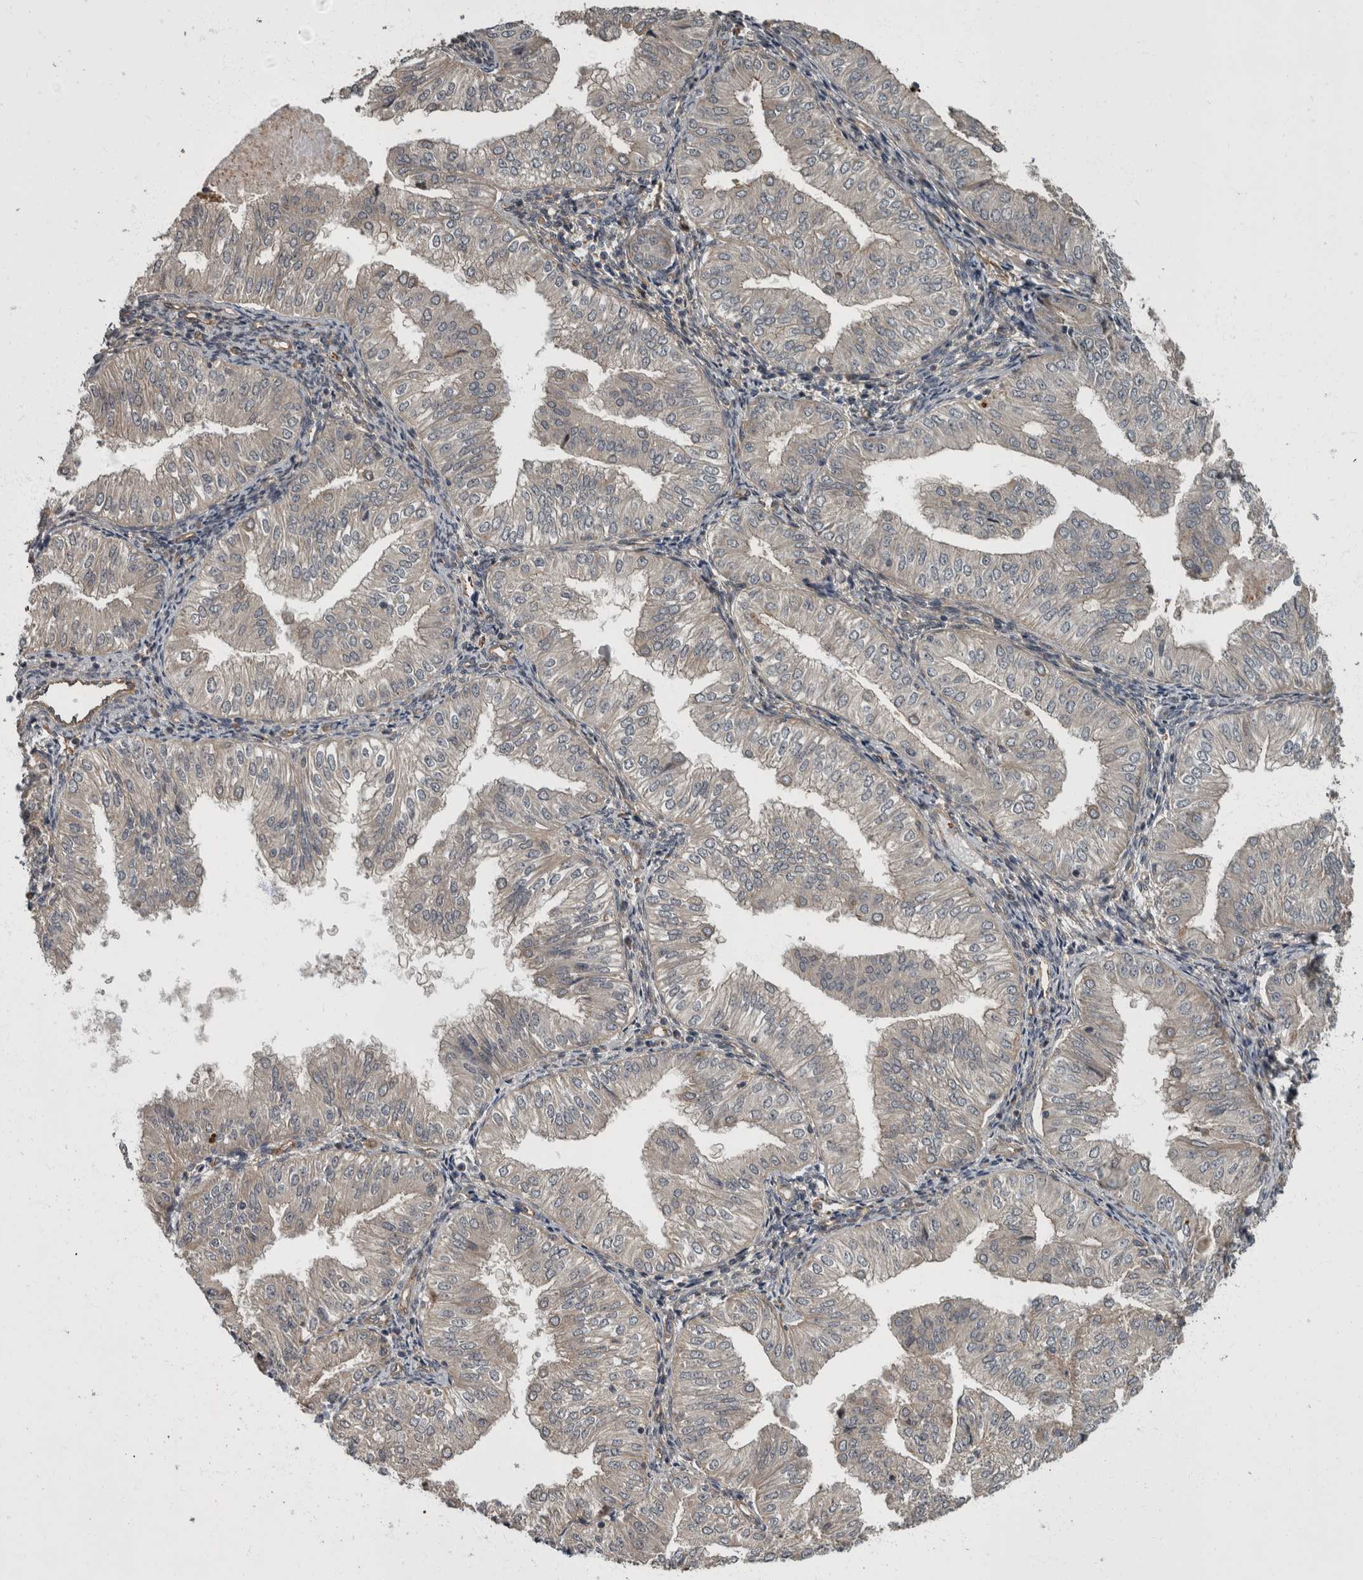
{"staining": {"intensity": "negative", "quantity": "none", "location": "none"}, "tissue": "endometrial cancer", "cell_type": "Tumor cells", "image_type": "cancer", "snomed": [{"axis": "morphology", "description": "Normal tissue, NOS"}, {"axis": "morphology", "description": "Adenocarcinoma, NOS"}, {"axis": "topography", "description": "Endometrium"}], "caption": "High power microscopy micrograph of an immunohistochemistry (IHC) image of endometrial cancer (adenocarcinoma), revealing no significant expression in tumor cells.", "gene": "VEGFD", "patient": {"sex": "female", "age": 53}}